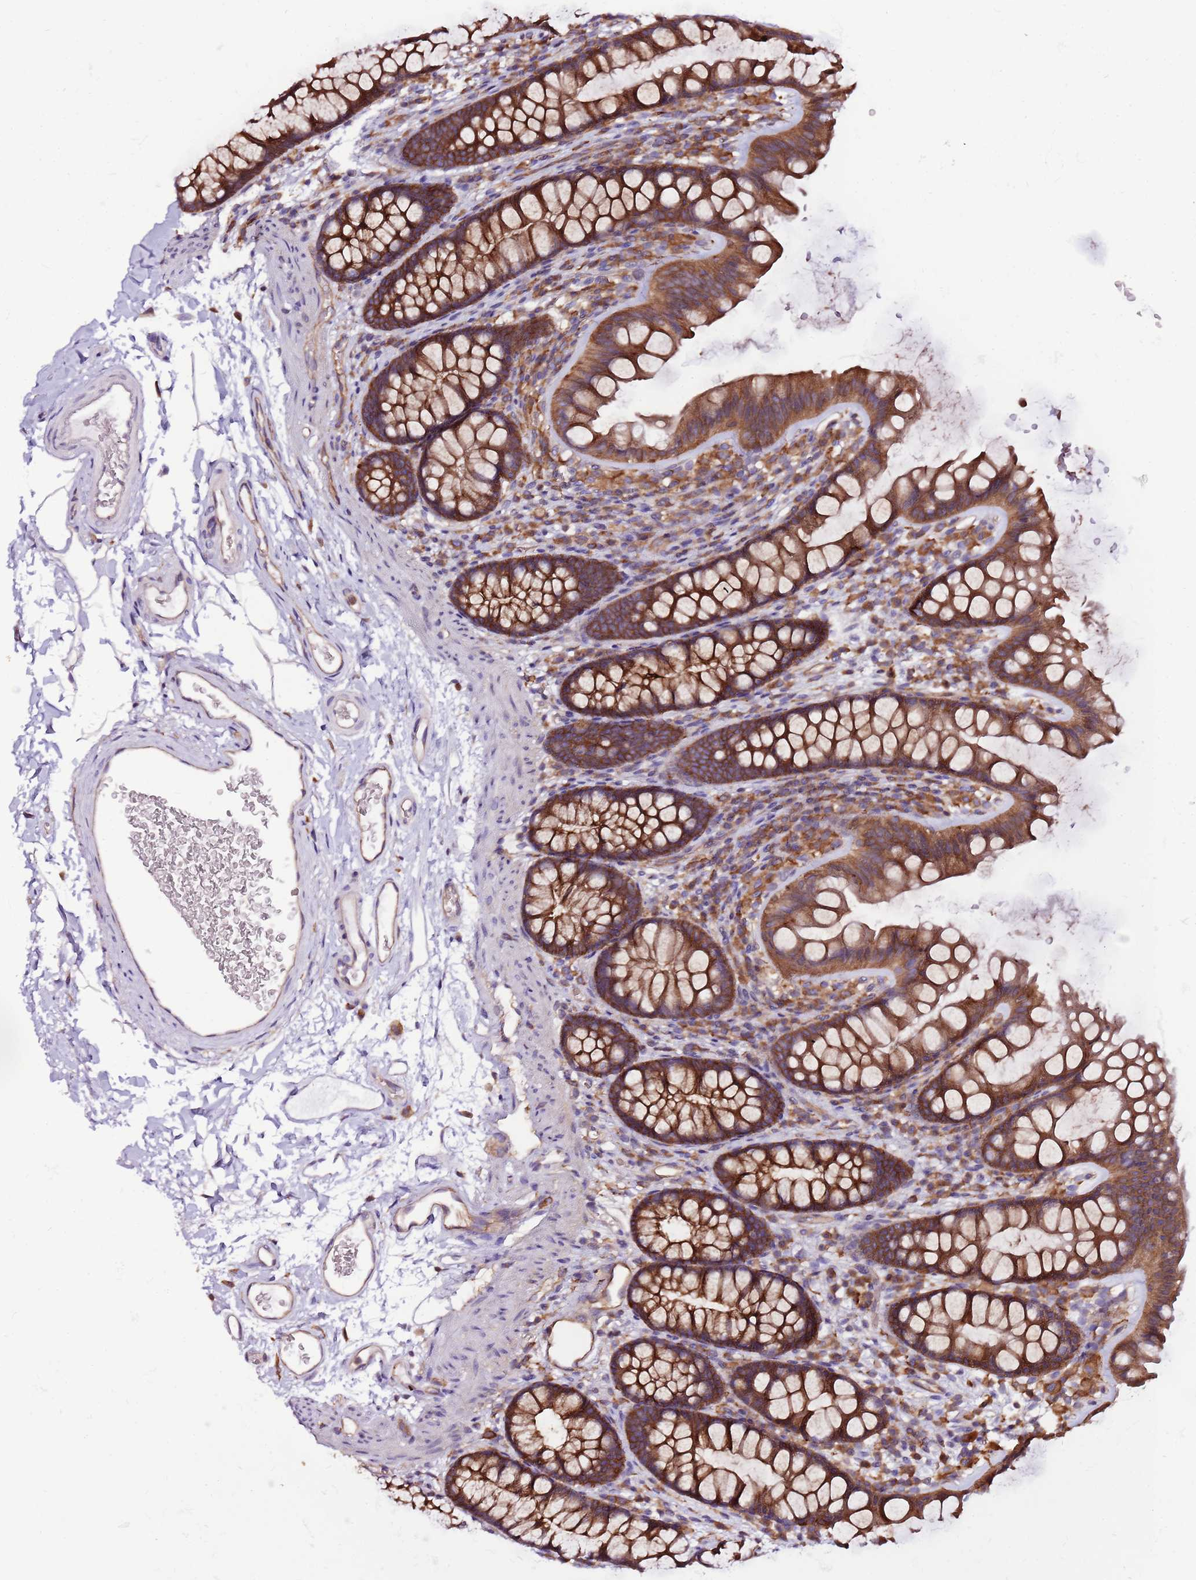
{"staining": {"intensity": "moderate", "quantity": ">75%", "location": "cytoplasmic/membranous"}, "tissue": "colon", "cell_type": "Endothelial cells", "image_type": "normal", "snomed": [{"axis": "morphology", "description": "Normal tissue, NOS"}, {"axis": "topography", "description": "Colon"}], "caption": "Colon stained for a protein (brown) demonstrates moderate cytoplasmic/membranous positive positivity in about >75% of endothelial cells.", "gene": "ATXN2L", "patient": {"sex": "female", "age": 62}}